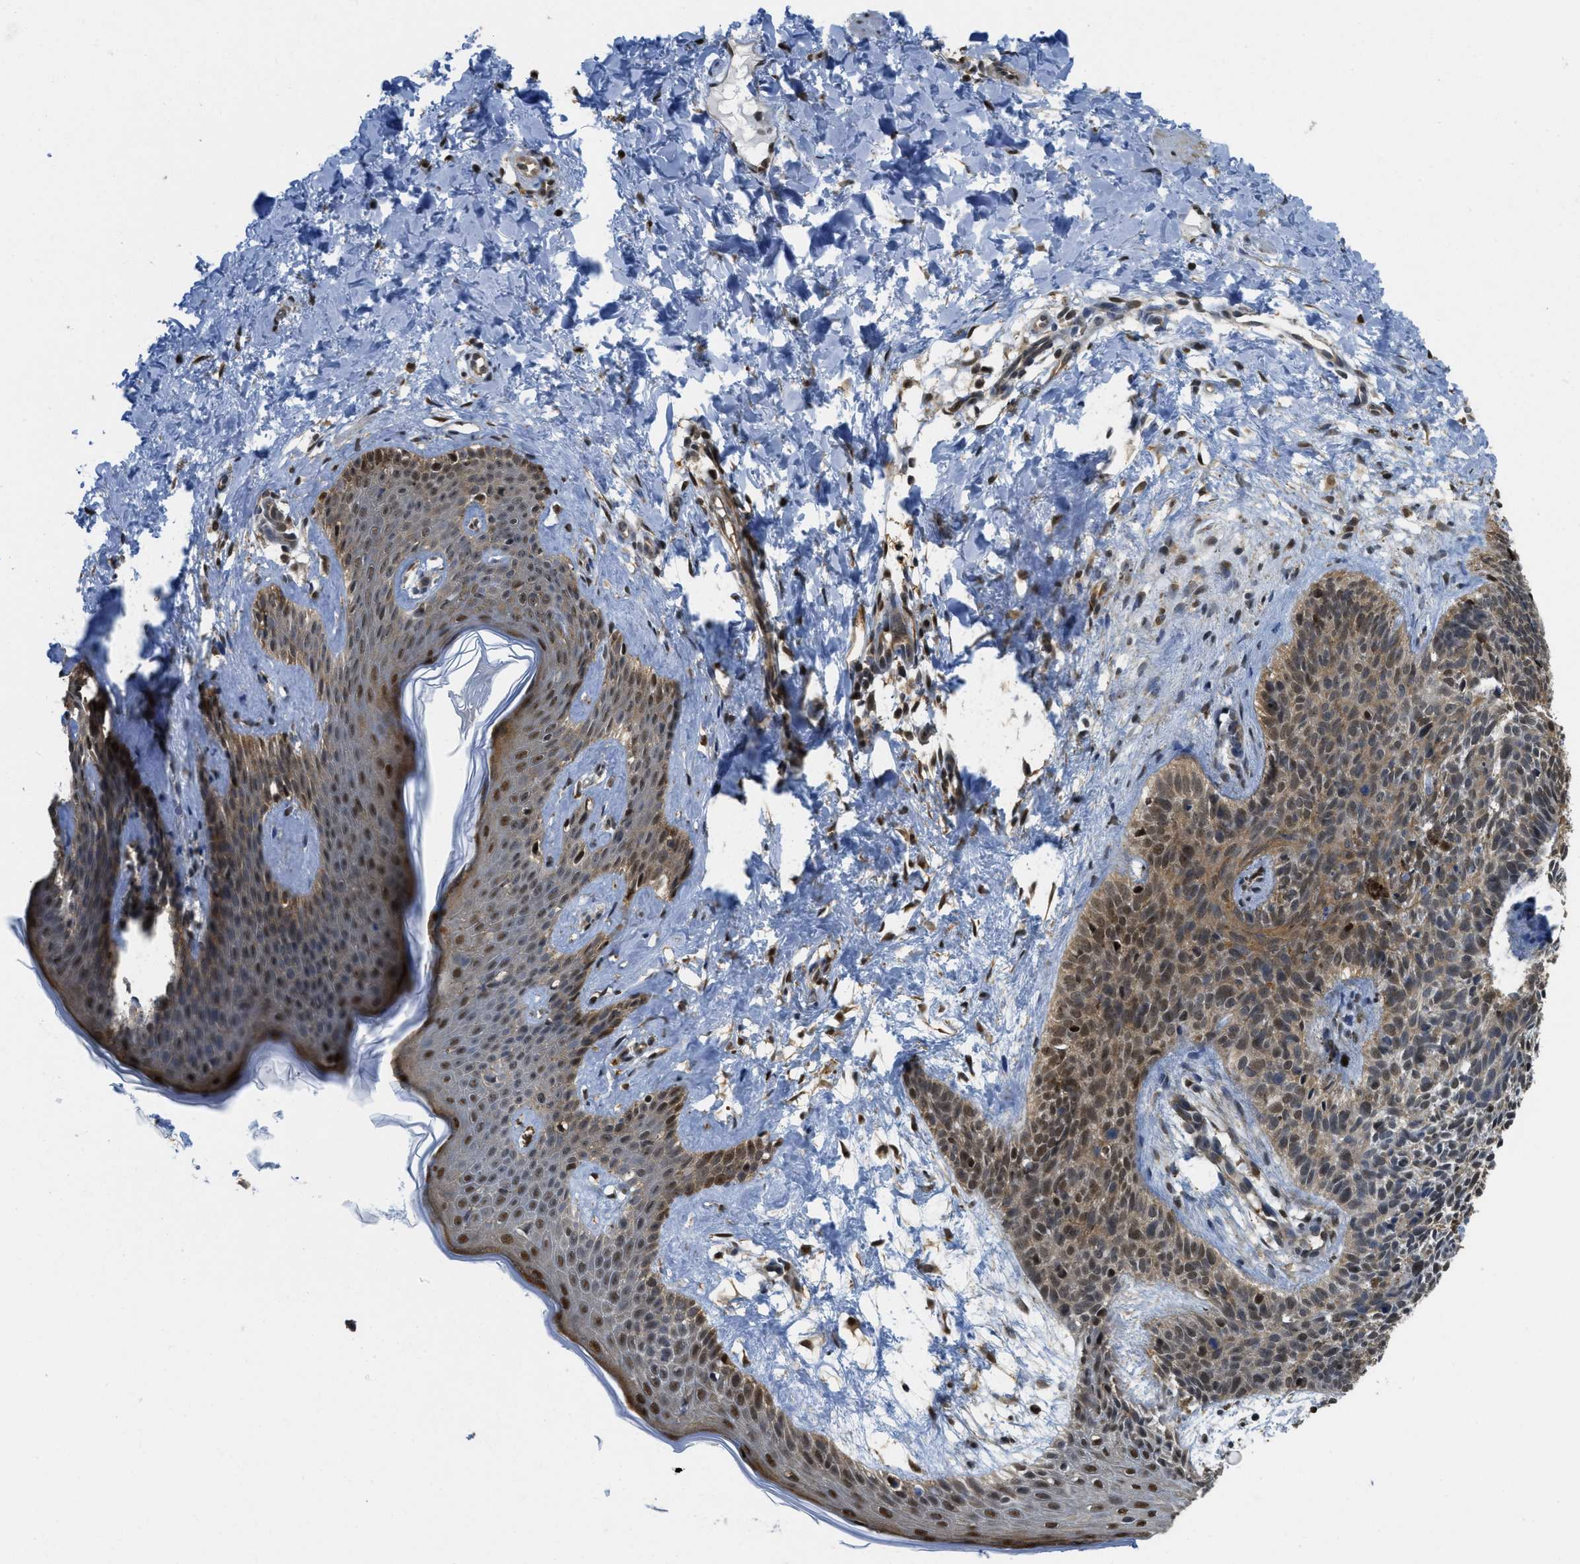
{"staining": {"intensity": "moderate", "quantity": ">75%", "location": "cytoplasmic/membranous,nuclear"}, "tissue": "skin cancer", "cell_type": "Tumor cells", "image_type": "cancer", "snomed": [{"axis": "morphology", "description": "Basal cell carcinoma"}, {"axis": "topography", "description": "Skin"}], "caption": "Skin cancer was stained to show a protein in brown. There is medium levels of moderate cytoplasmic/membranous and nuclear expression in approximately >75% of tumor cells.", "gene": "PSMC5", "patient": {"sex": "male", "age": 60}}